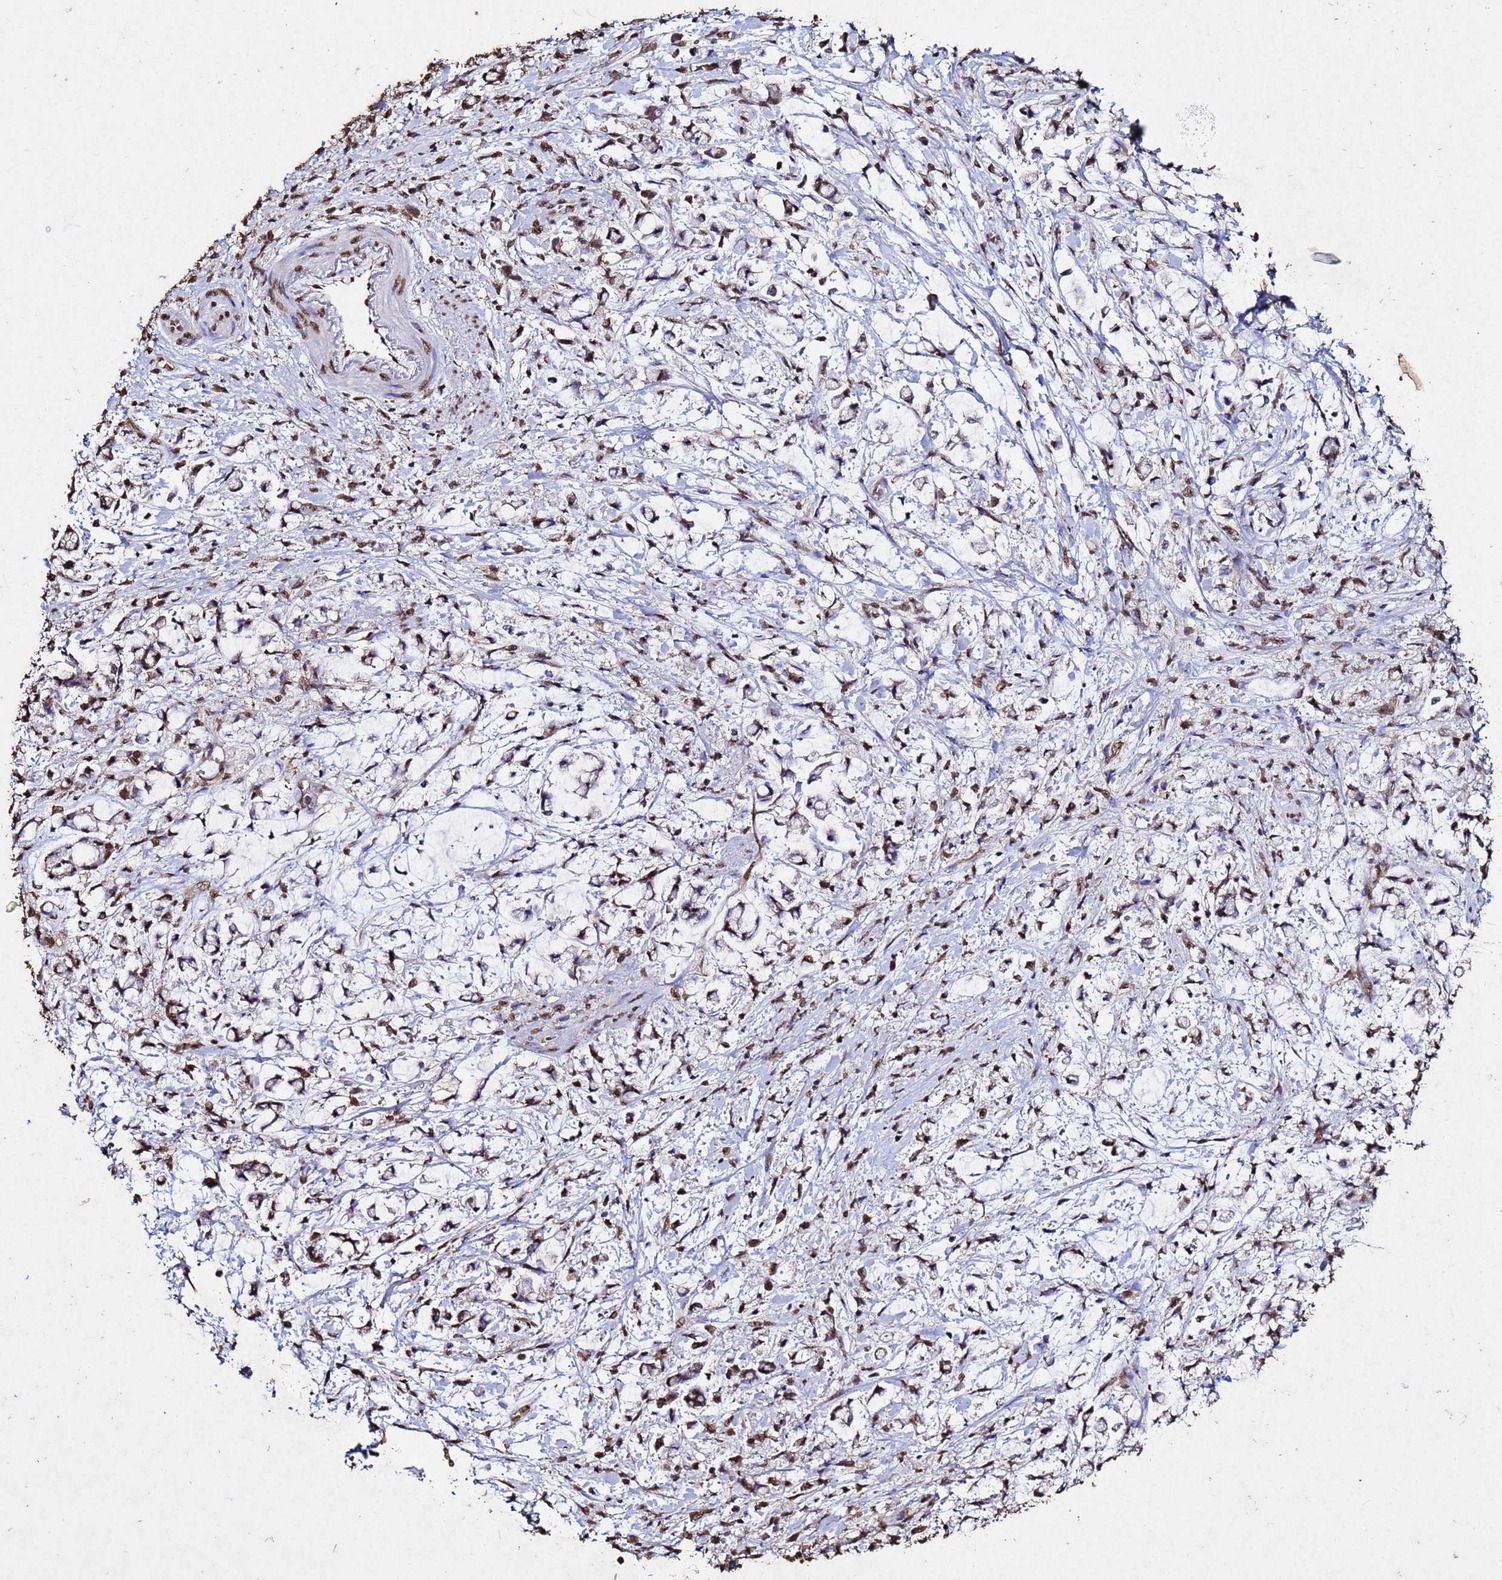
{"staining": {"intensity": "moderate", "quantity": ">75%", "location": "nuclear"}, "tissue": "stomach cancer", "cell_type": "Tumor cells", "image_type": "cancer", "snomed": [{"axis": "morphology", "description": "Adenocarcinoma, NOS"}, {"axis": "topography", "description": "Stomach"}], "caption": "Protein expression analysis of human stomach cancer (adenocarcinoma) reveals moderate nuclear expression in approximately >75% of tumor cells.", "gene": "MYOCD", "patient": {"sex": "female", "age": 60}}